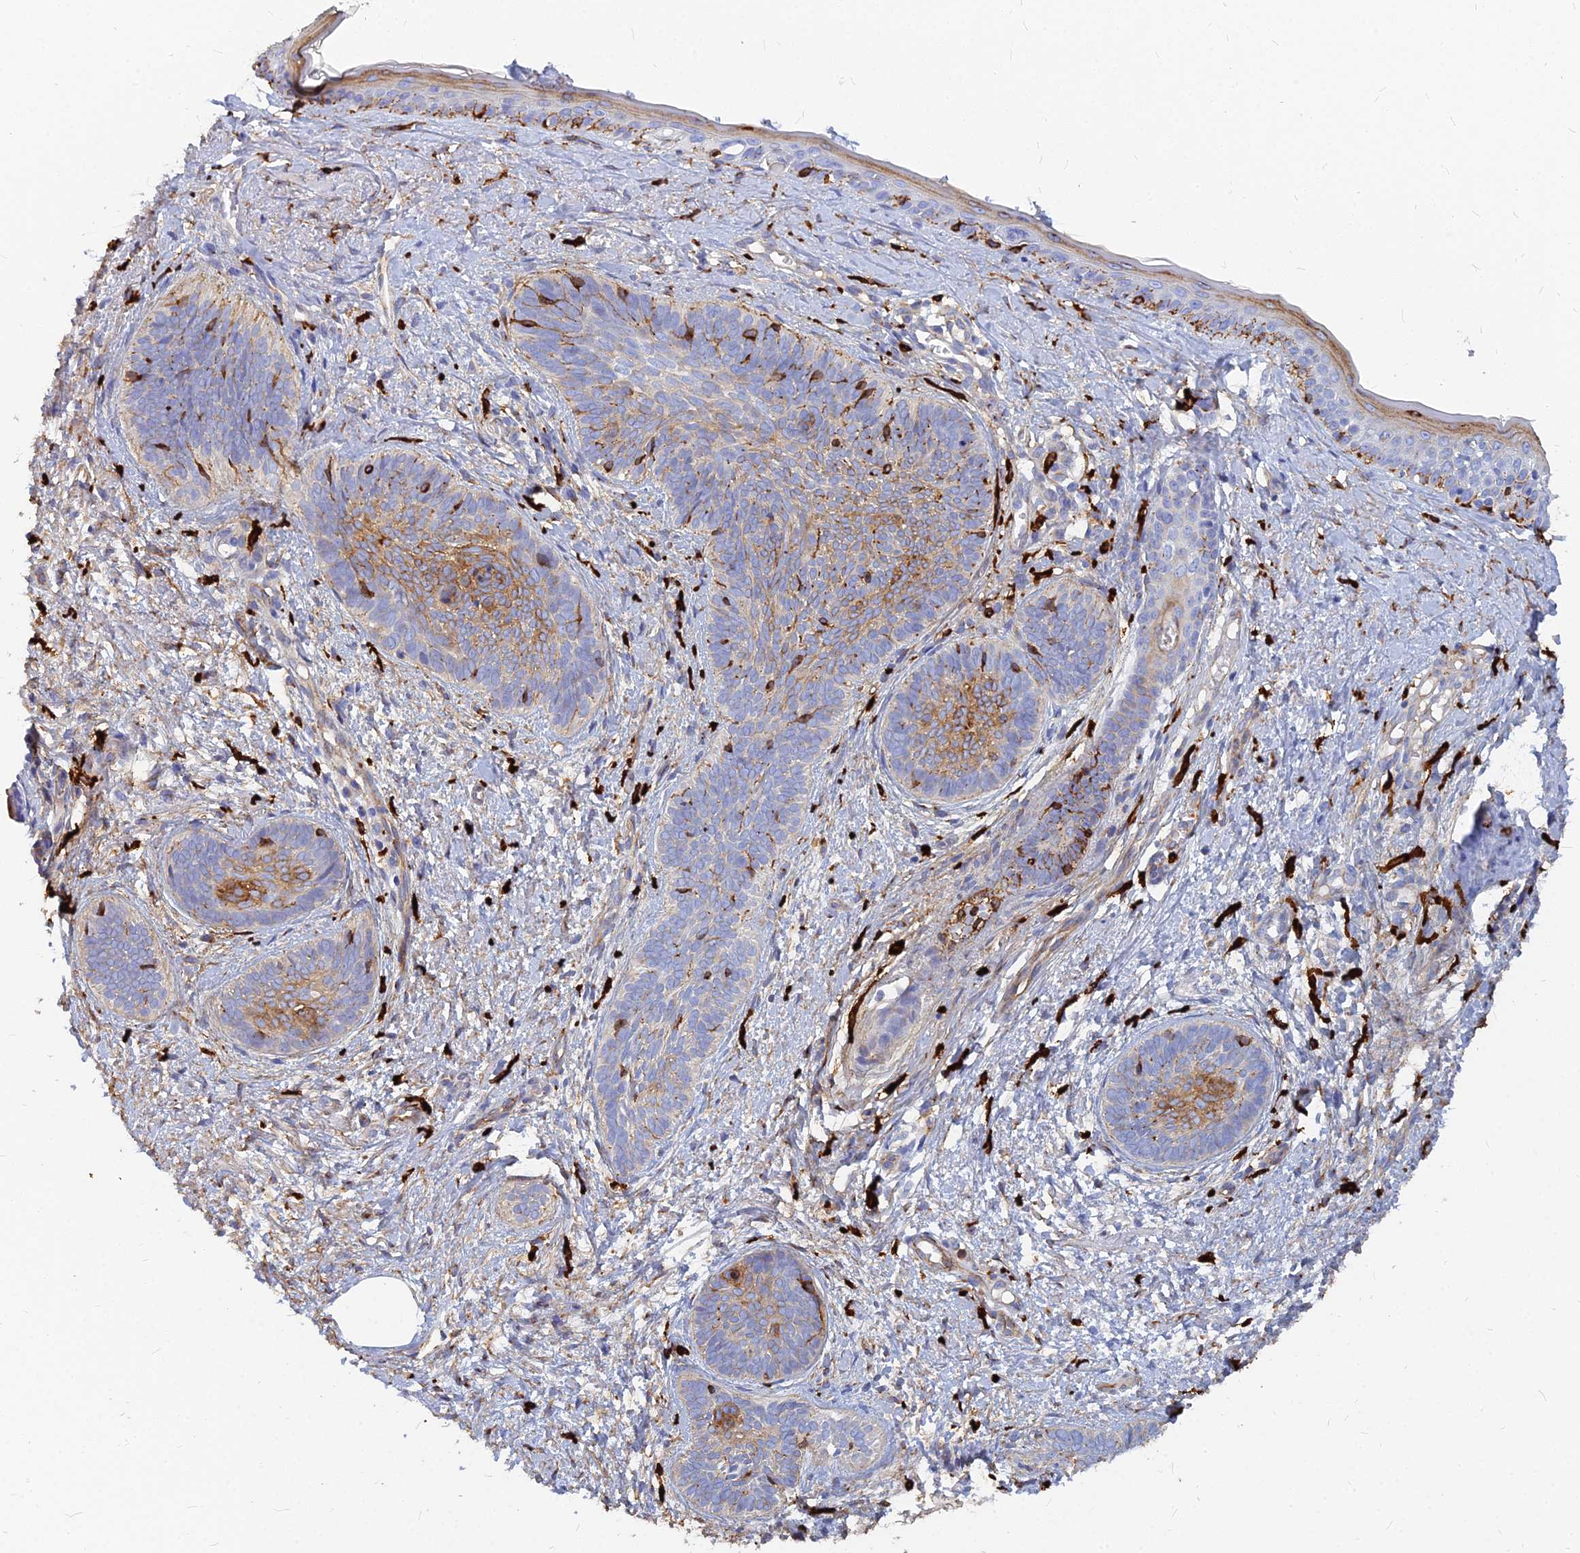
{"staining": {"intensity": "moderate", "quantity": "<25%", "location": "cytoplasmic/membranous"}, "tissue": "skin cancer", "cell_type": "Tumor cells", "image_type": "cancer", "snomed": [{"axis": "morphology", "description": "Basal cell carcinoma"}, {"axis": "topography", "description": "Skin"}], "caption": "The micrograph reveals a brown stain indicating the presence of a protein in the cytoplasmic/membranous of tumor cells in skin cancer. The staining was performed using DAB (3,3'-diaminobenzidine) to visualize the protein expression in brown, while the nuclei were stained in blue with hematoxylin (Magnification: 20x).", "gene": "VAT1", "patient": {"sex": "female", "age": 81}}